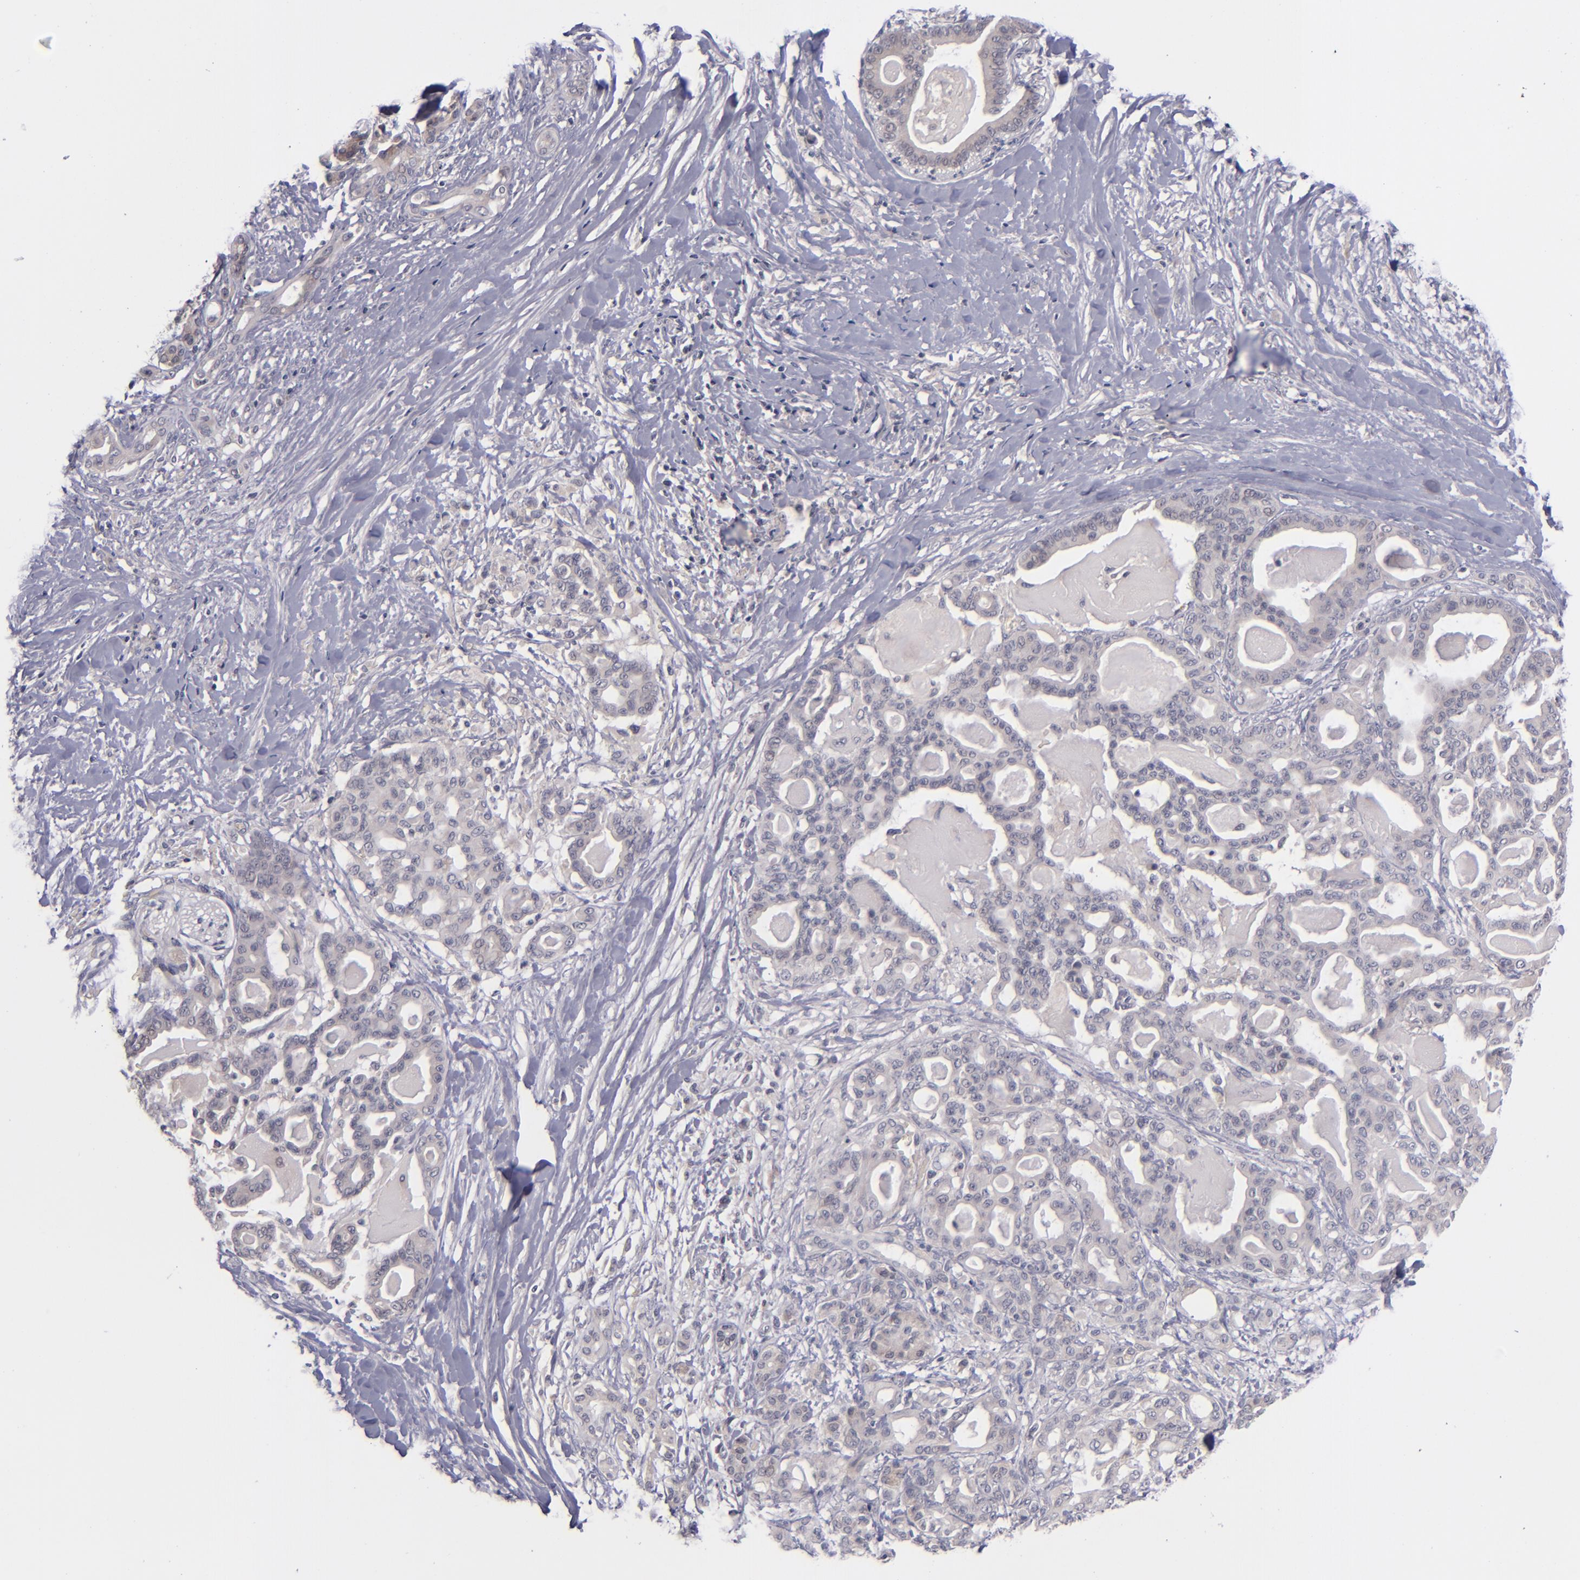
{"staining": {"intensity": "negative", "quantity": "none", "location": "none"}, "tissue": "pancreatic cancer", "cell_type": "Tumor cells", "image_type": "cancer", "snomed": [{"axis": "morphology", "description": "Adenocarcinoma, NOS"}, {"axis": "topography", "description": "Pancreas"}], "caption": "Tumor cells show no significant protein staining in pancreatic cancer (adenocarcinoma).", "gene": "TSC2", "patient": {"sex": "male", "age": 63}}